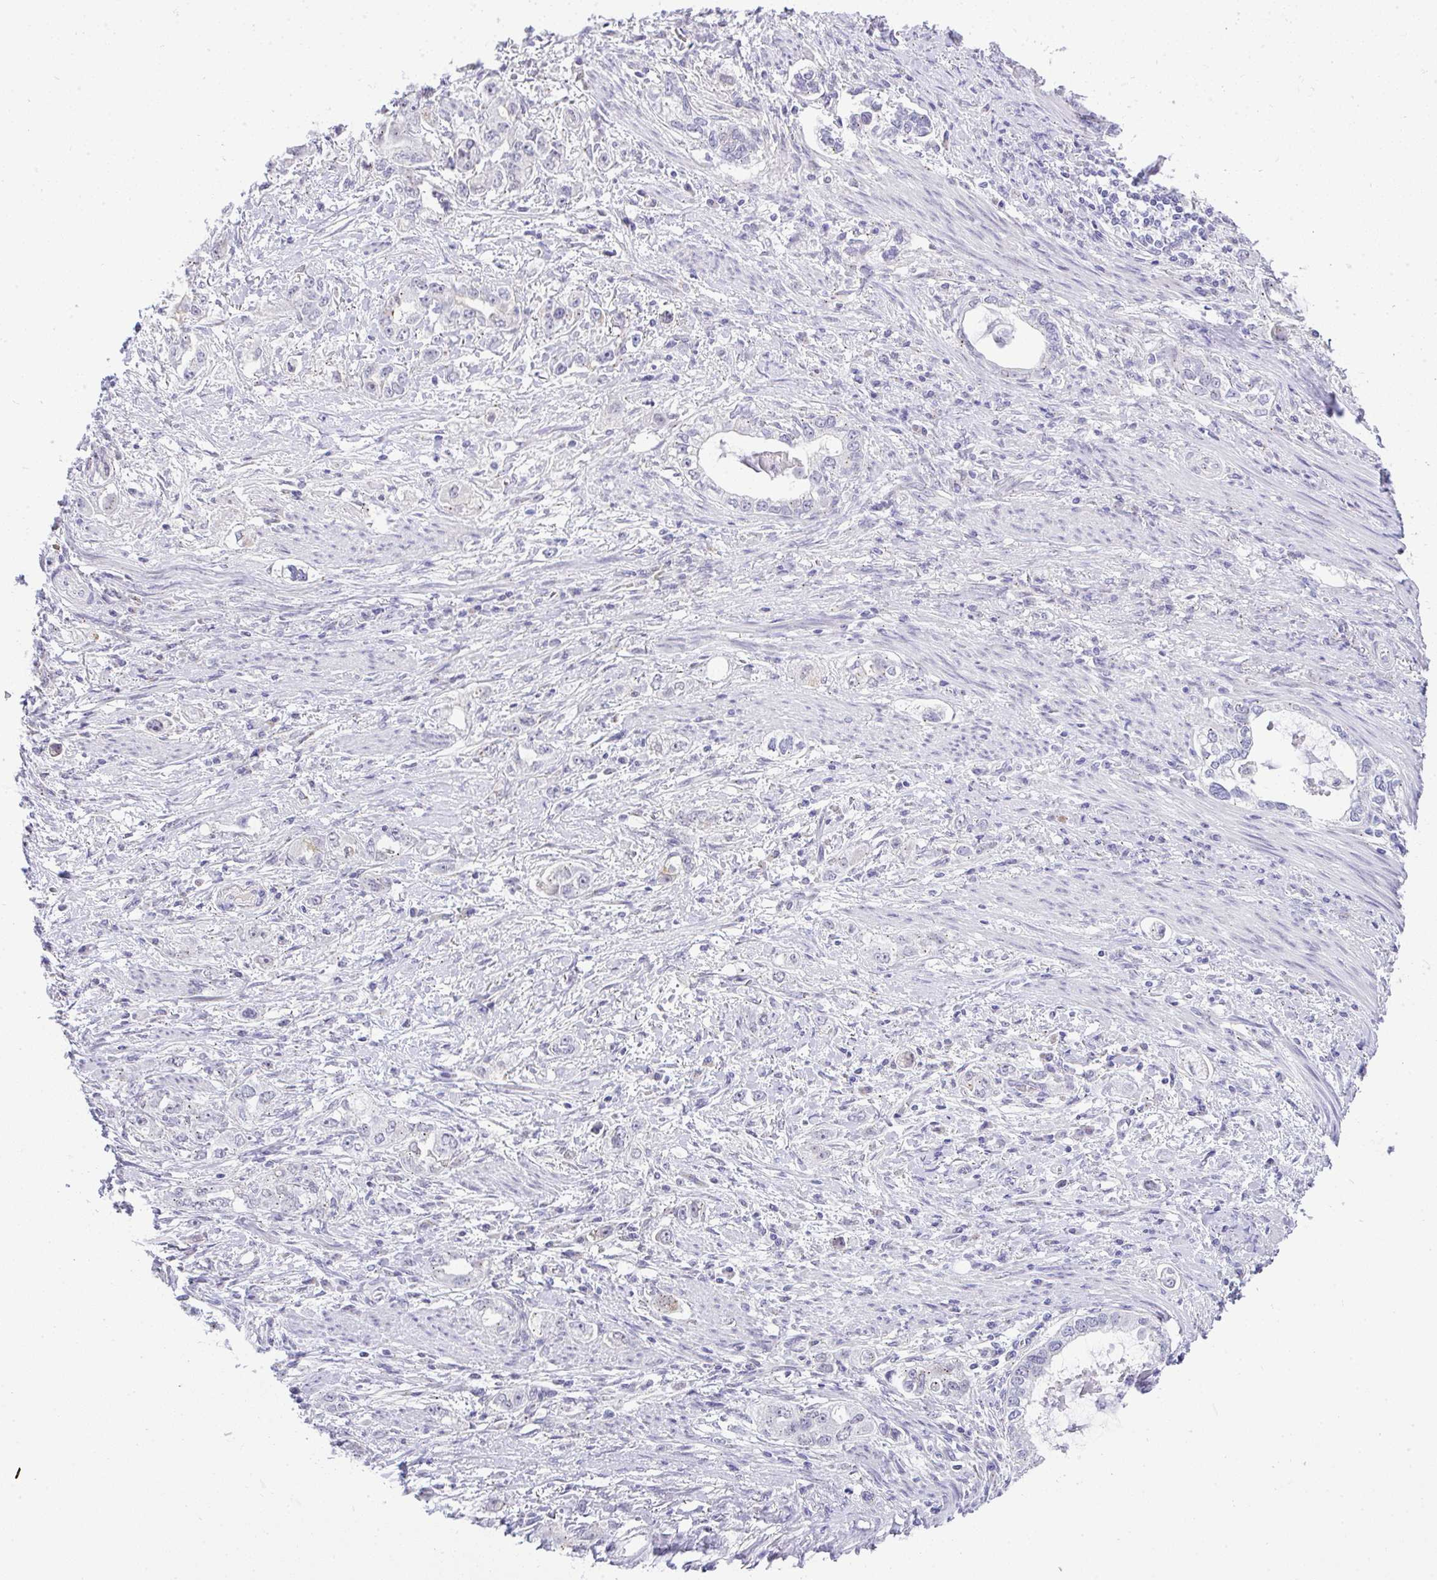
{"staining": {"intensity": "negative", "quantity": "none", "location": "none"}, "tissue": "stomach cancer", "cell_type": "Tumor cells", "image_type": "cancer", "snomed": [{"axis": "morphology", "description": "Adenocarcinoma, NOS"}, {"axis": "topography", "description": "Stomach, lower"}], "caption": "Tumor cells show no significant staining in stomach adenocarcinoma.", "gene": "FAM177A1", "patient": {"sex": "female", "age": 93}}